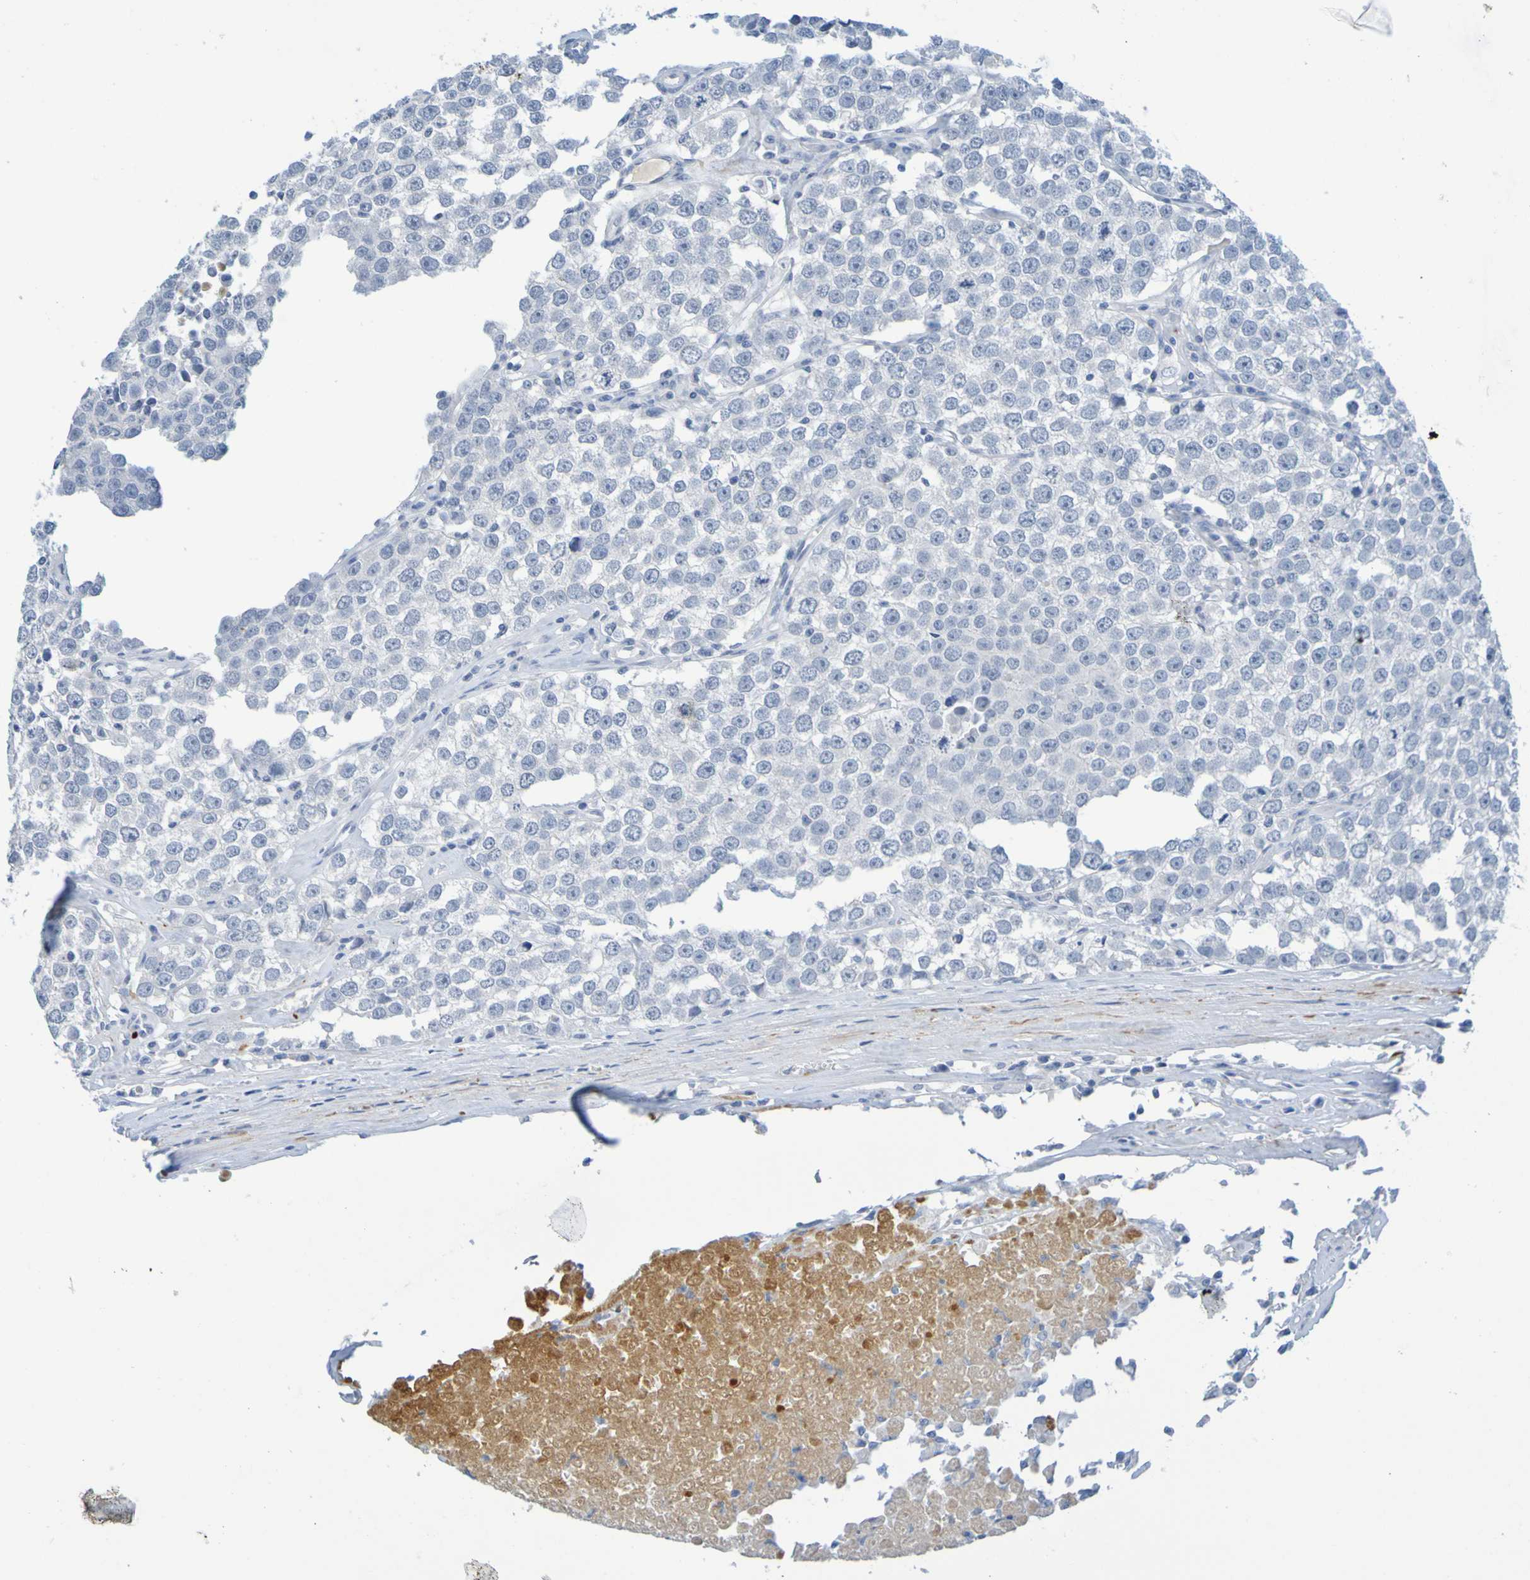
{"staining": {"intensity": "negative", "quantity": "none", "location": "none"}, "tissue": "testis cancer", "cell_type": "Tumor cells", "image_type": "cancer", "snomed": [{"axis": "morphology", "description": "Seminoma, NOS"}, {"axis": "morphology", "description": "Carcinoma, Embryonal, NOS"}, {"axis": "topography", "description": "Testis"}], "caption": "High magnification brightfield microscopy of testis cancer (embryonal carcinoma) stained with DAB (3,3'-diaminobenzidine) (brown) and counterstained with hematoxylin (blue): tumor cells show no significant staining.", "gene": "IL10", "patient": {"sex": "male", "age": 52}}